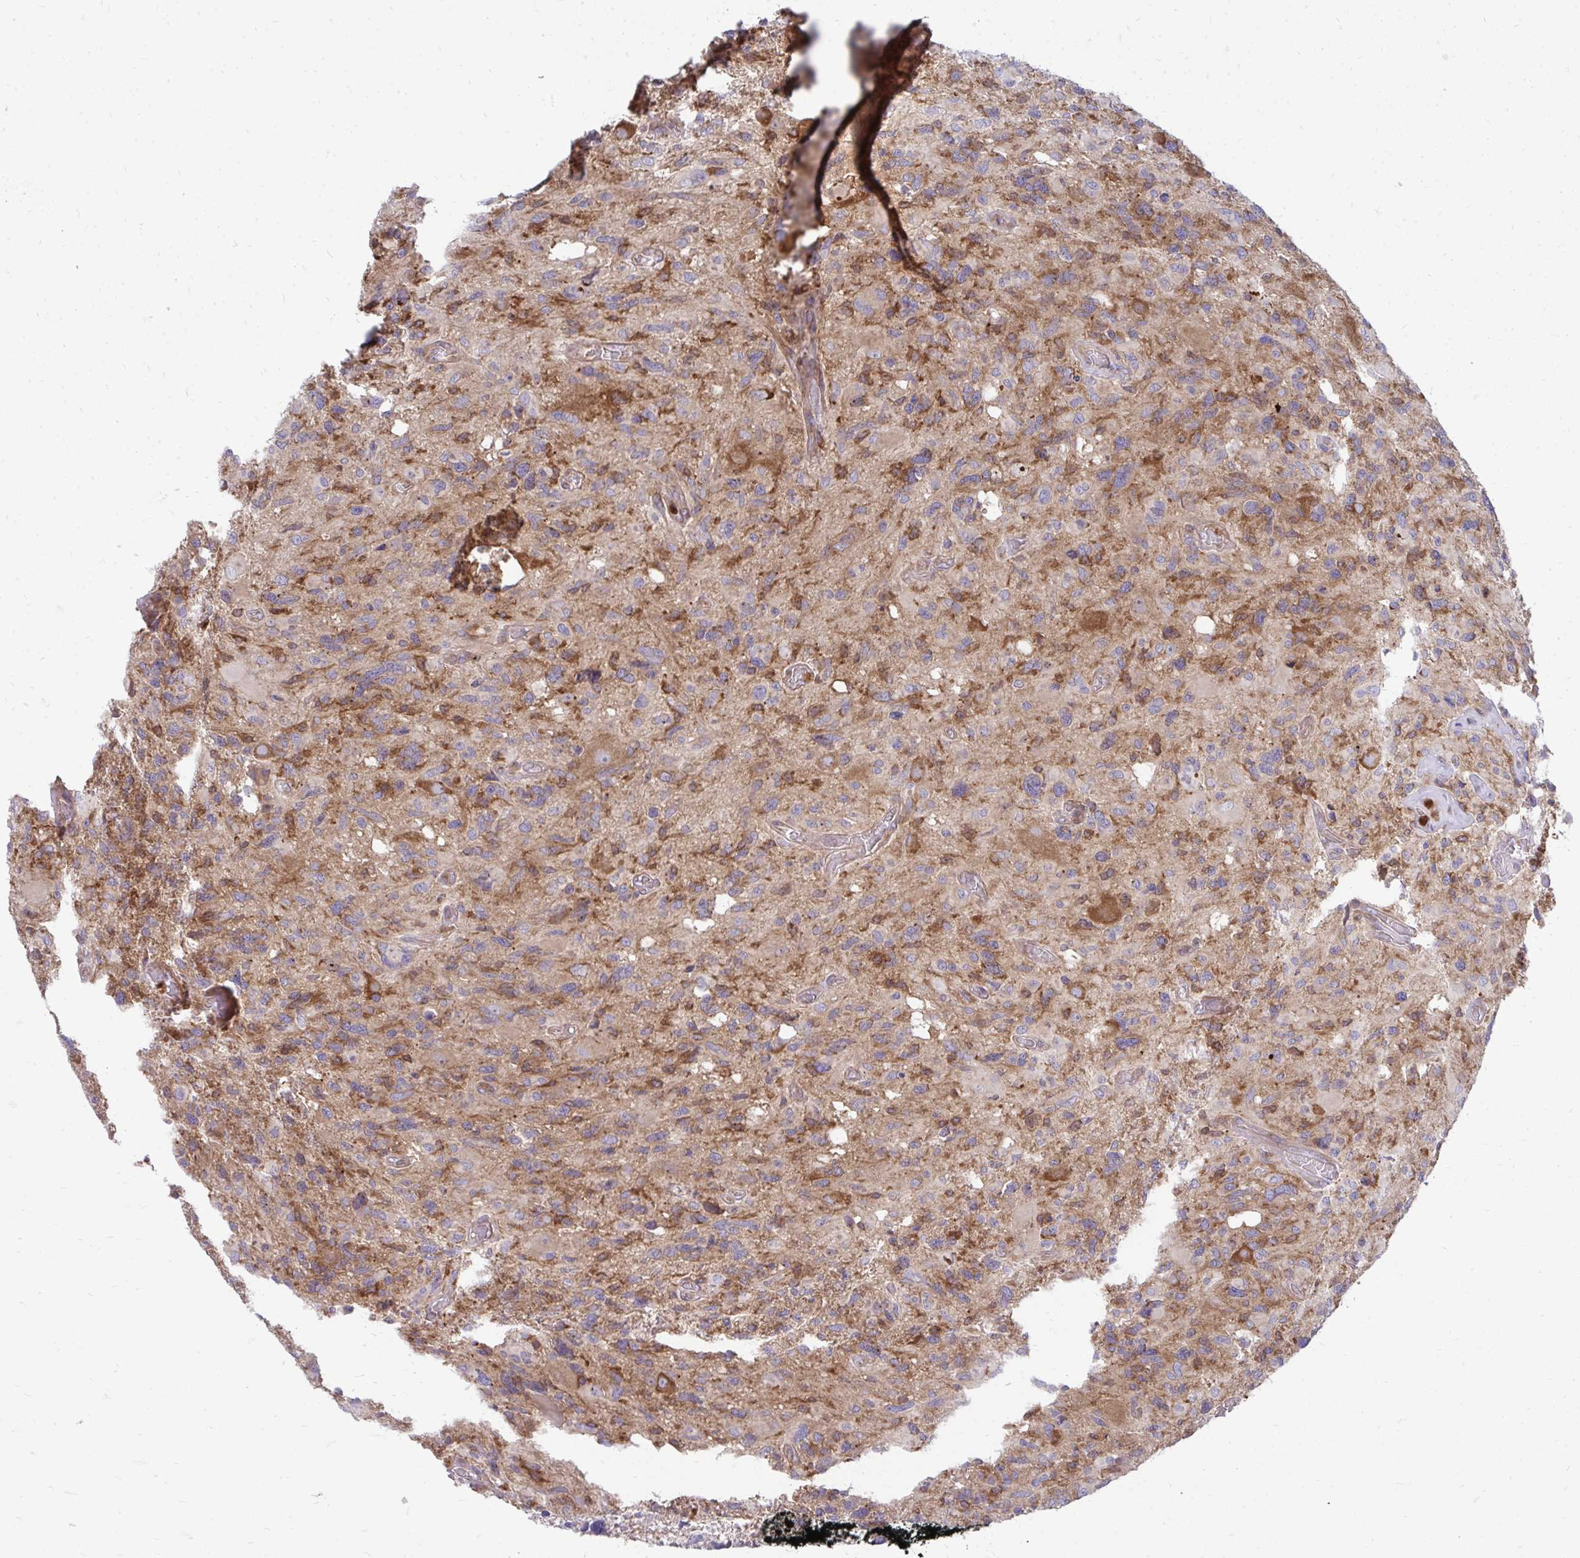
{"staining": {"intensity": "moderate", "quantity": "25%-75%", "location": "cytoplasmic/membranous"}, "tissue": "glioma", "cell_type": "Tumor cells", "image_type": "cancer", "snomed": [{"axis": "morphology", "description": "Glioma, malignant, High grade"}, {"axis": "topography", "description": "Brain"}], "caption": "This micrograph displays immunohistochemistry (IHC) staining of human glioma, with medium moderate cytoplasmic/membranous positivity in about 25%-75% of tumor cells.", "gene": "ASAP1", "patient": {"sex": "male", "age": 49}}